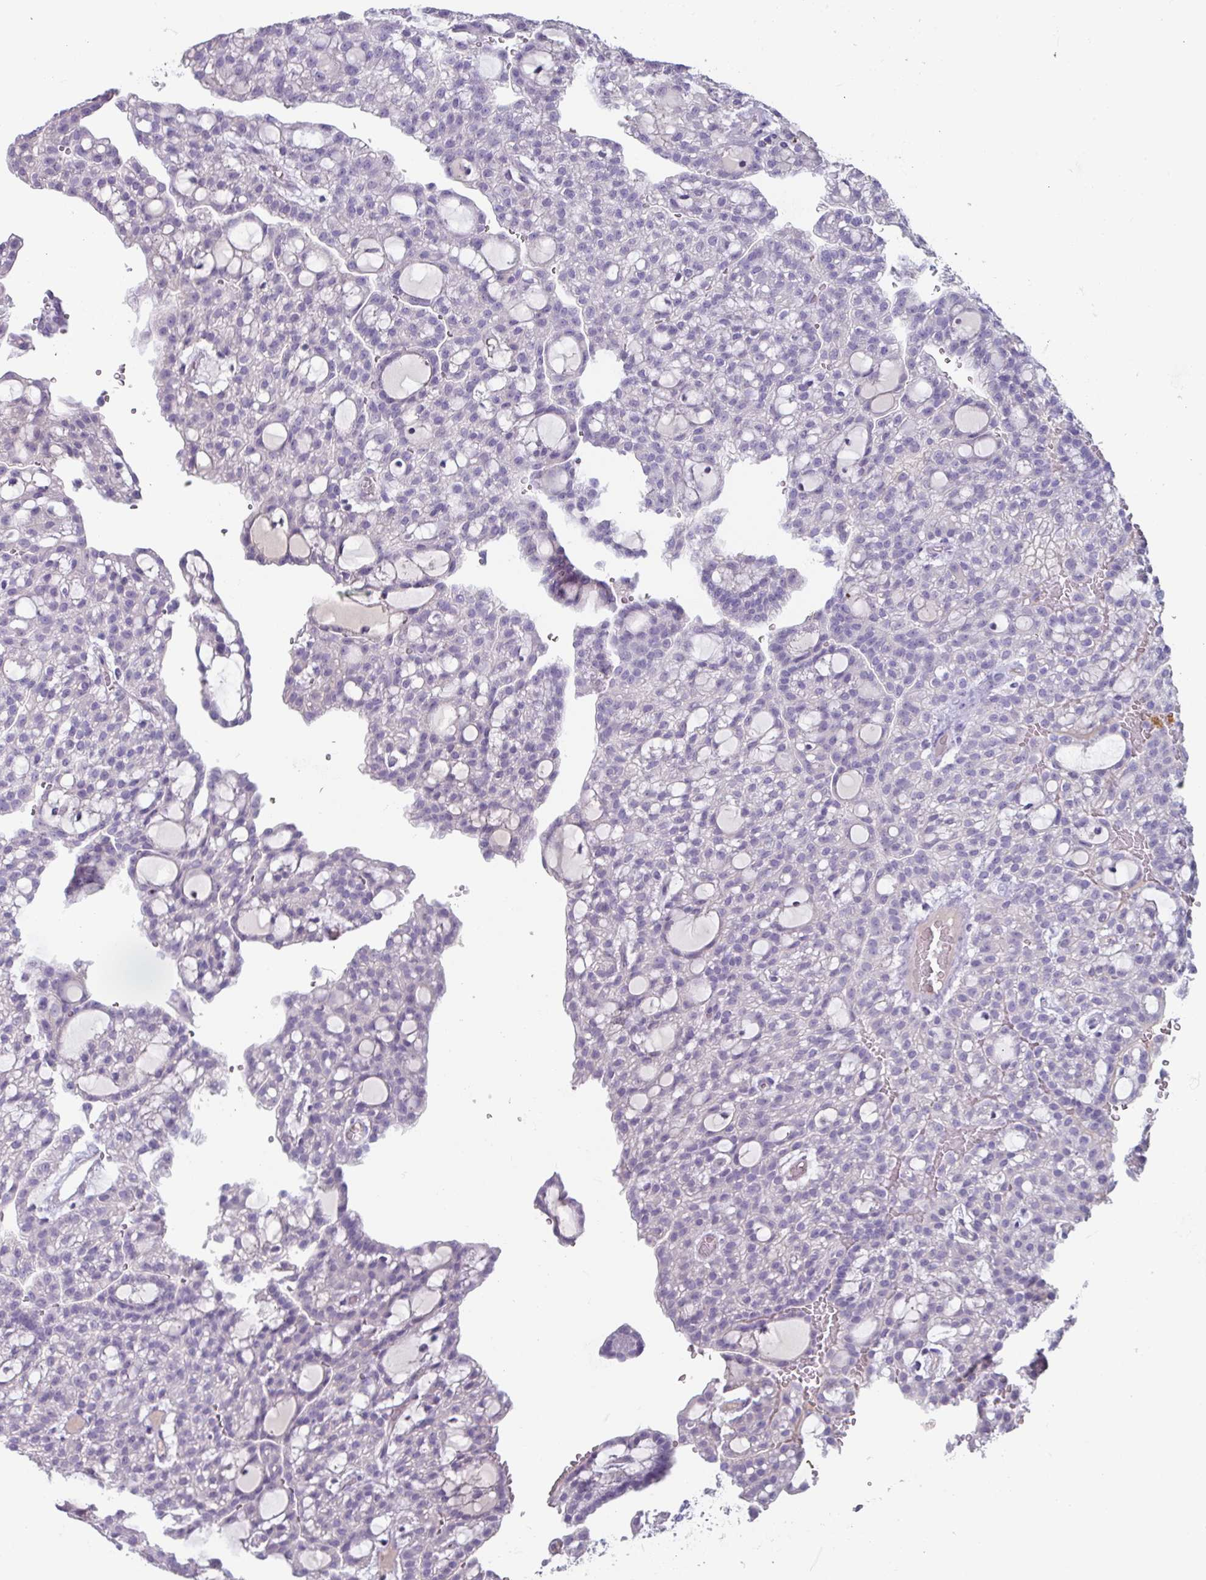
{"staining": {"intensity": "negative", "quantity": "none", "location": "none"}, "tissue": "renal cancer", "cell_type": "Tumor cells", "image_type": "cancer", "snomed": [{"axis": "morphology", "description": "Adenocarcinoma, NOS"}, {"axis": "topography", "description": "Kidney"}], "caption": "The IHC micrograph has no significant expression in tumor cells of renal cancer (adenocarcinoma) tissue.", "gene": "OR2T10", "patient": {"sex": "male", "age": 63}}